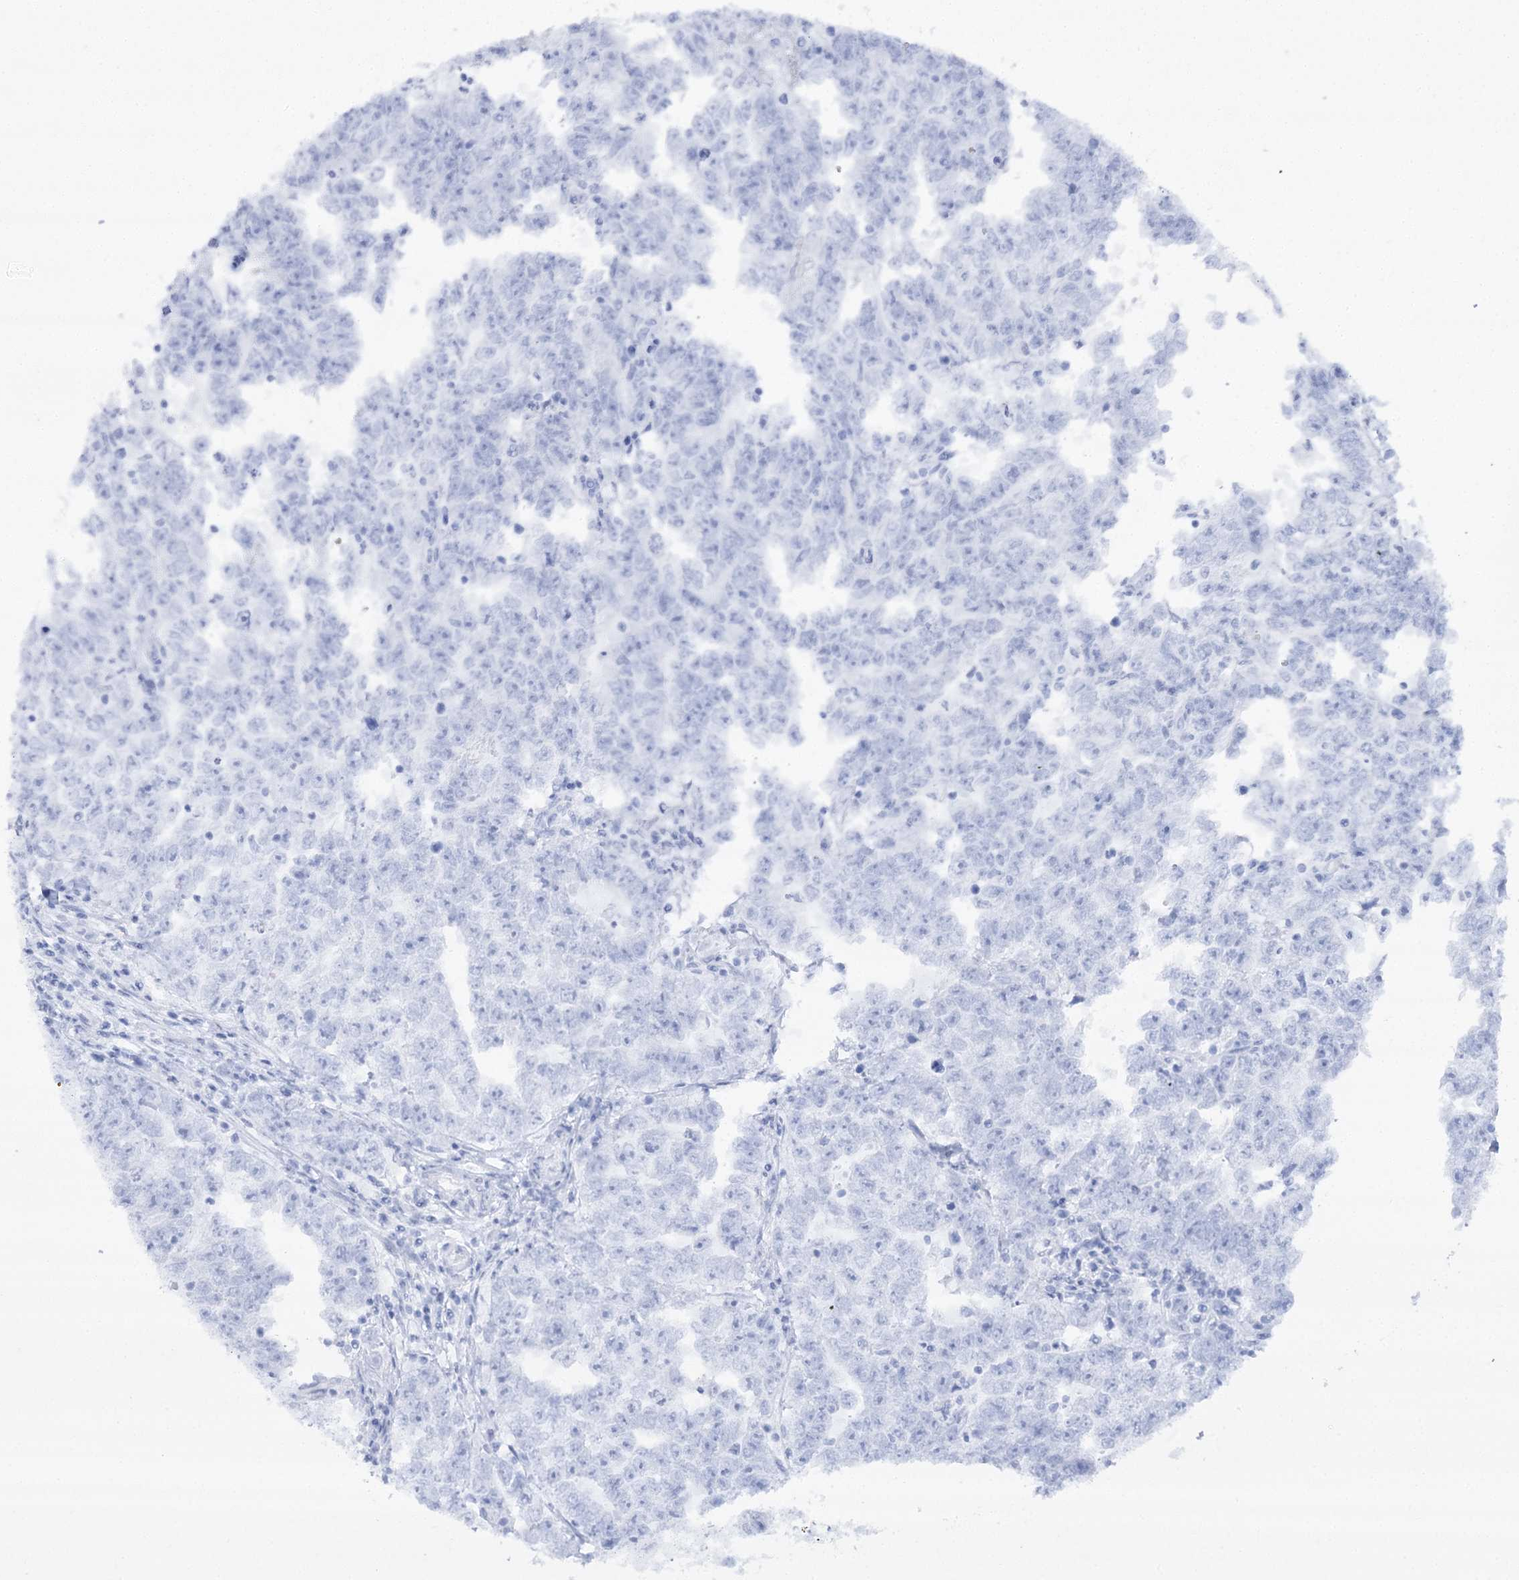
{"staining": {"intensity": "negative", "quantity": "none", "location": "none"}, "tissue": "testis cancer", "cell_type": "Tumor cells", "image_type": "cancer", "snomed": [{"axis": "morphology", "description": "Carcinoma, Embryonal, NOS"}, {"axis": "topography", "description": "Testis"}], "caption": "High magnification brightfield microscopy of testis cancer stained with DAB (3,3'-diaminobenzidine) (brown) and counterstained with hematoxylin (blue): tumor cells show no significant expression.", "gene": "SIAE", "patient": {"sex": "male", "age": 25}}